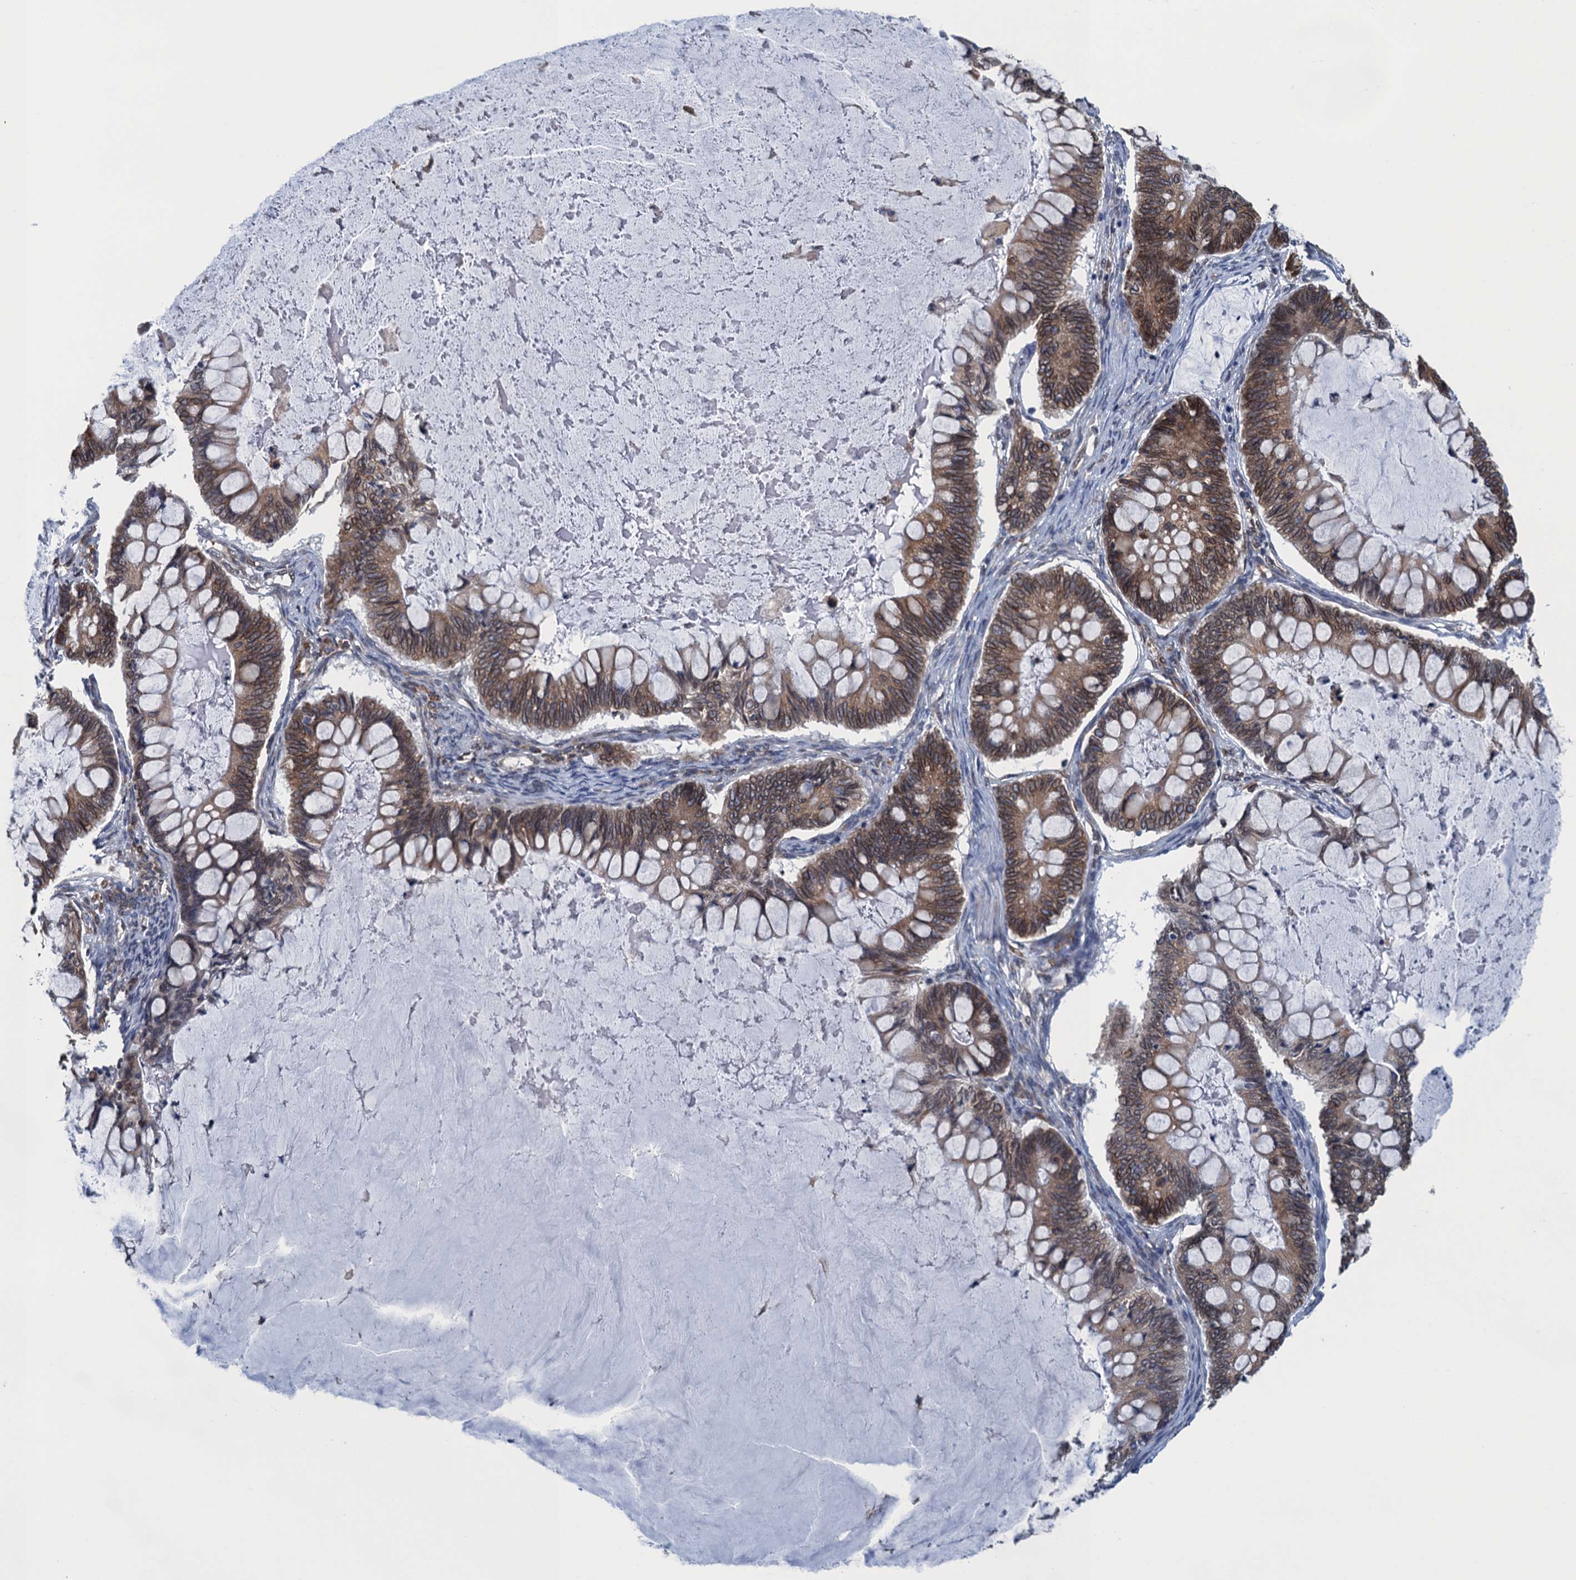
{"staining": {"intensity": "moderate", "quantity": "25%-75%", "location": "cytoplasmic/membranous"}, "tissue": "ovarian cancer", "cell_type": "Tumor cells", "image_type": "cancer", "snomed": [{"axis": "morphology", "description": "Cystadenocarcinoma, mucinous, NOS"}, {"axis": "topography", "description": "Ovary"}], "caption": "Immunohistochemistry (IHC) (DAB) staining of mucinous cystadenocarcinoma (ovarian) displays moderate cytoplasmic/membranous protein expression in approximately 25%-75% of tumor cells. The staining was performed using DAB (3,3'-diaminobenzidine) to visualize the protein expression in brown, while the nuclei were stained in blue with hematoxylin (Magnification: 20x).", "gene": "TMEM205", "patient": {"sex": "female", "age": 61}}